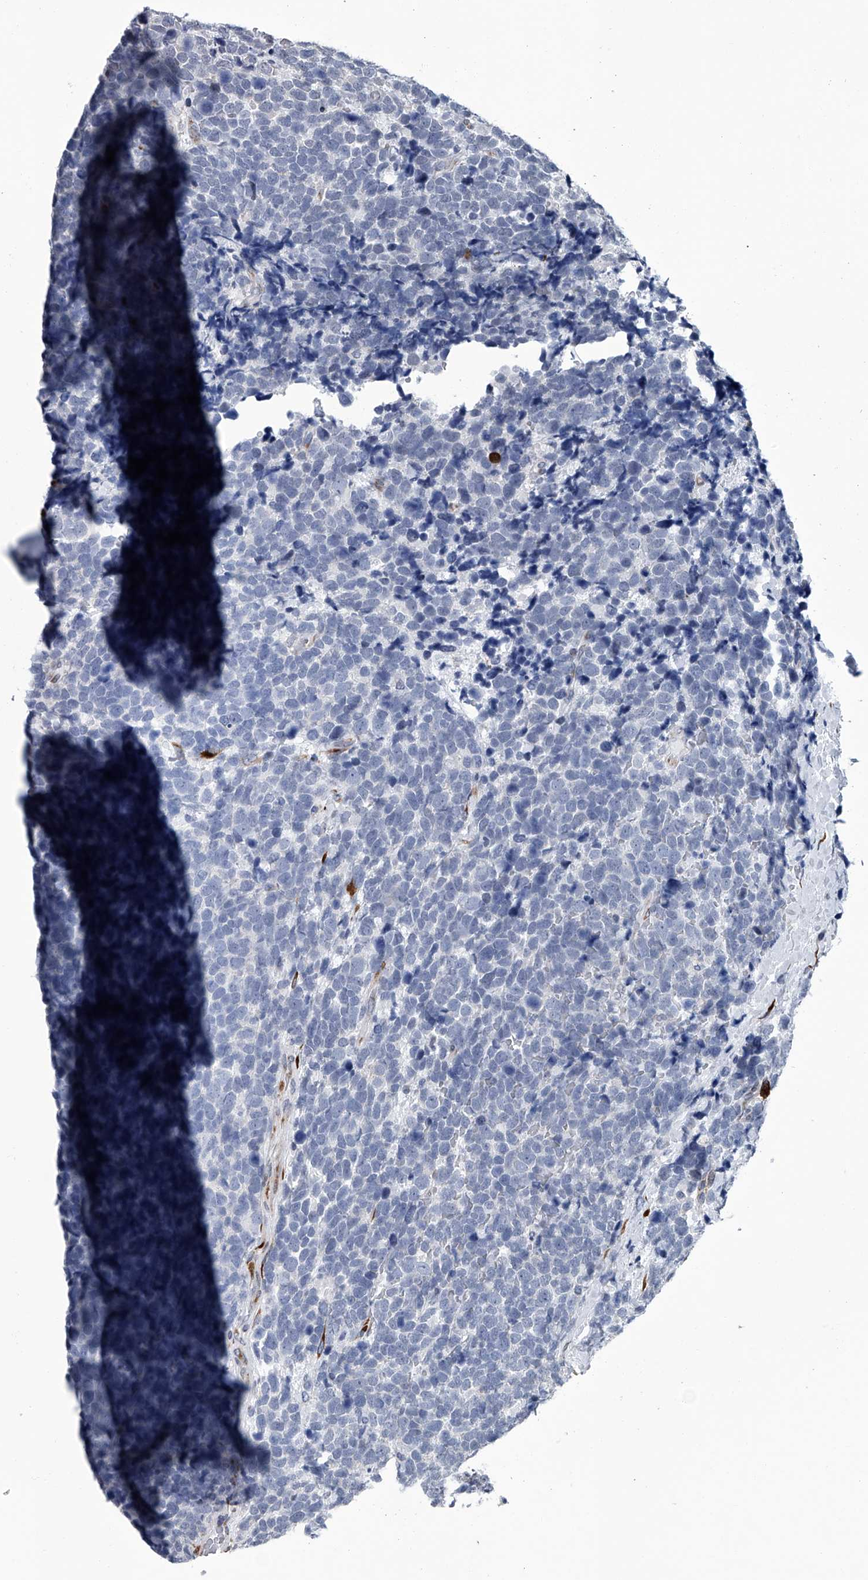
{"staining": {"intensity": "negative", "quantity": "none", "location": "none"}, "tissue": "urothelial cancer", "cell_type": "Tumor cells", "image_type": "cancer", "snomed": [{"axis": "morphology", "description": "Urothelial carcinoma, High grade"}, {"axis": "topography", "description": "Urinary bladder"}], "caption": "Urothelial carcinoma (high-grade) was stained to show a protein in brown. There is no significant staining in tumor cells.", "gene": "PPP2R5D", "patient": {"sex": "female", "age": 82}}